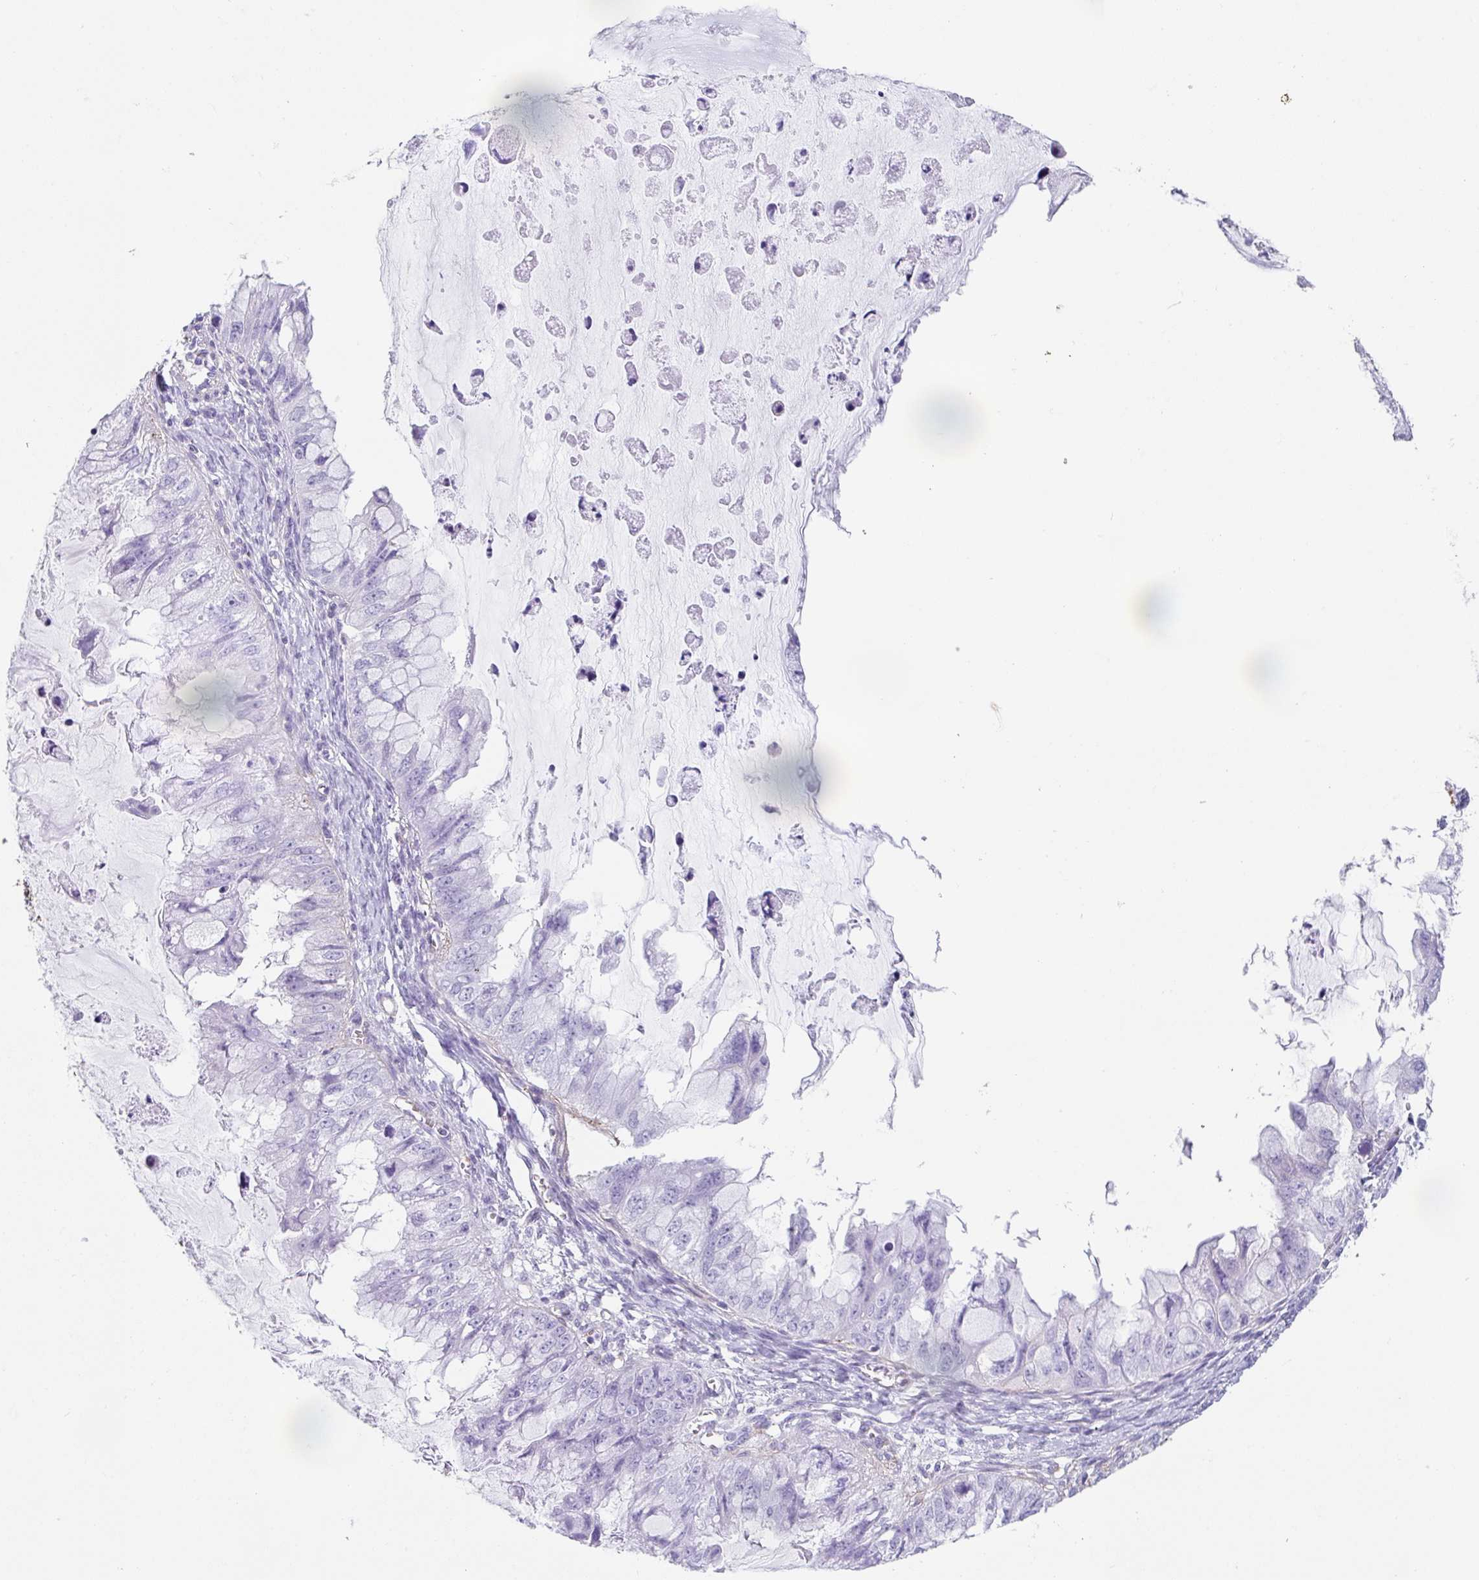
{"staining": {"intensity": "negative", "quantity": "none", "location": "none"}, "tissue": "ovarian cancer", "cell_type": "Tumor cells", "image_type": "cancer", "snomed": [{"axis": "morphology", "description": "Cystadenocarcinoma, mucinous, NOS"}, {"axis": "topography", "description": "Ovary"}], "caption": "The micrograph shows no staining of tumor cells in ovarian mucinous cystadenocarcinoma.", "gene": "DBN1", "patient": {"sex": "female", "age": 72}}